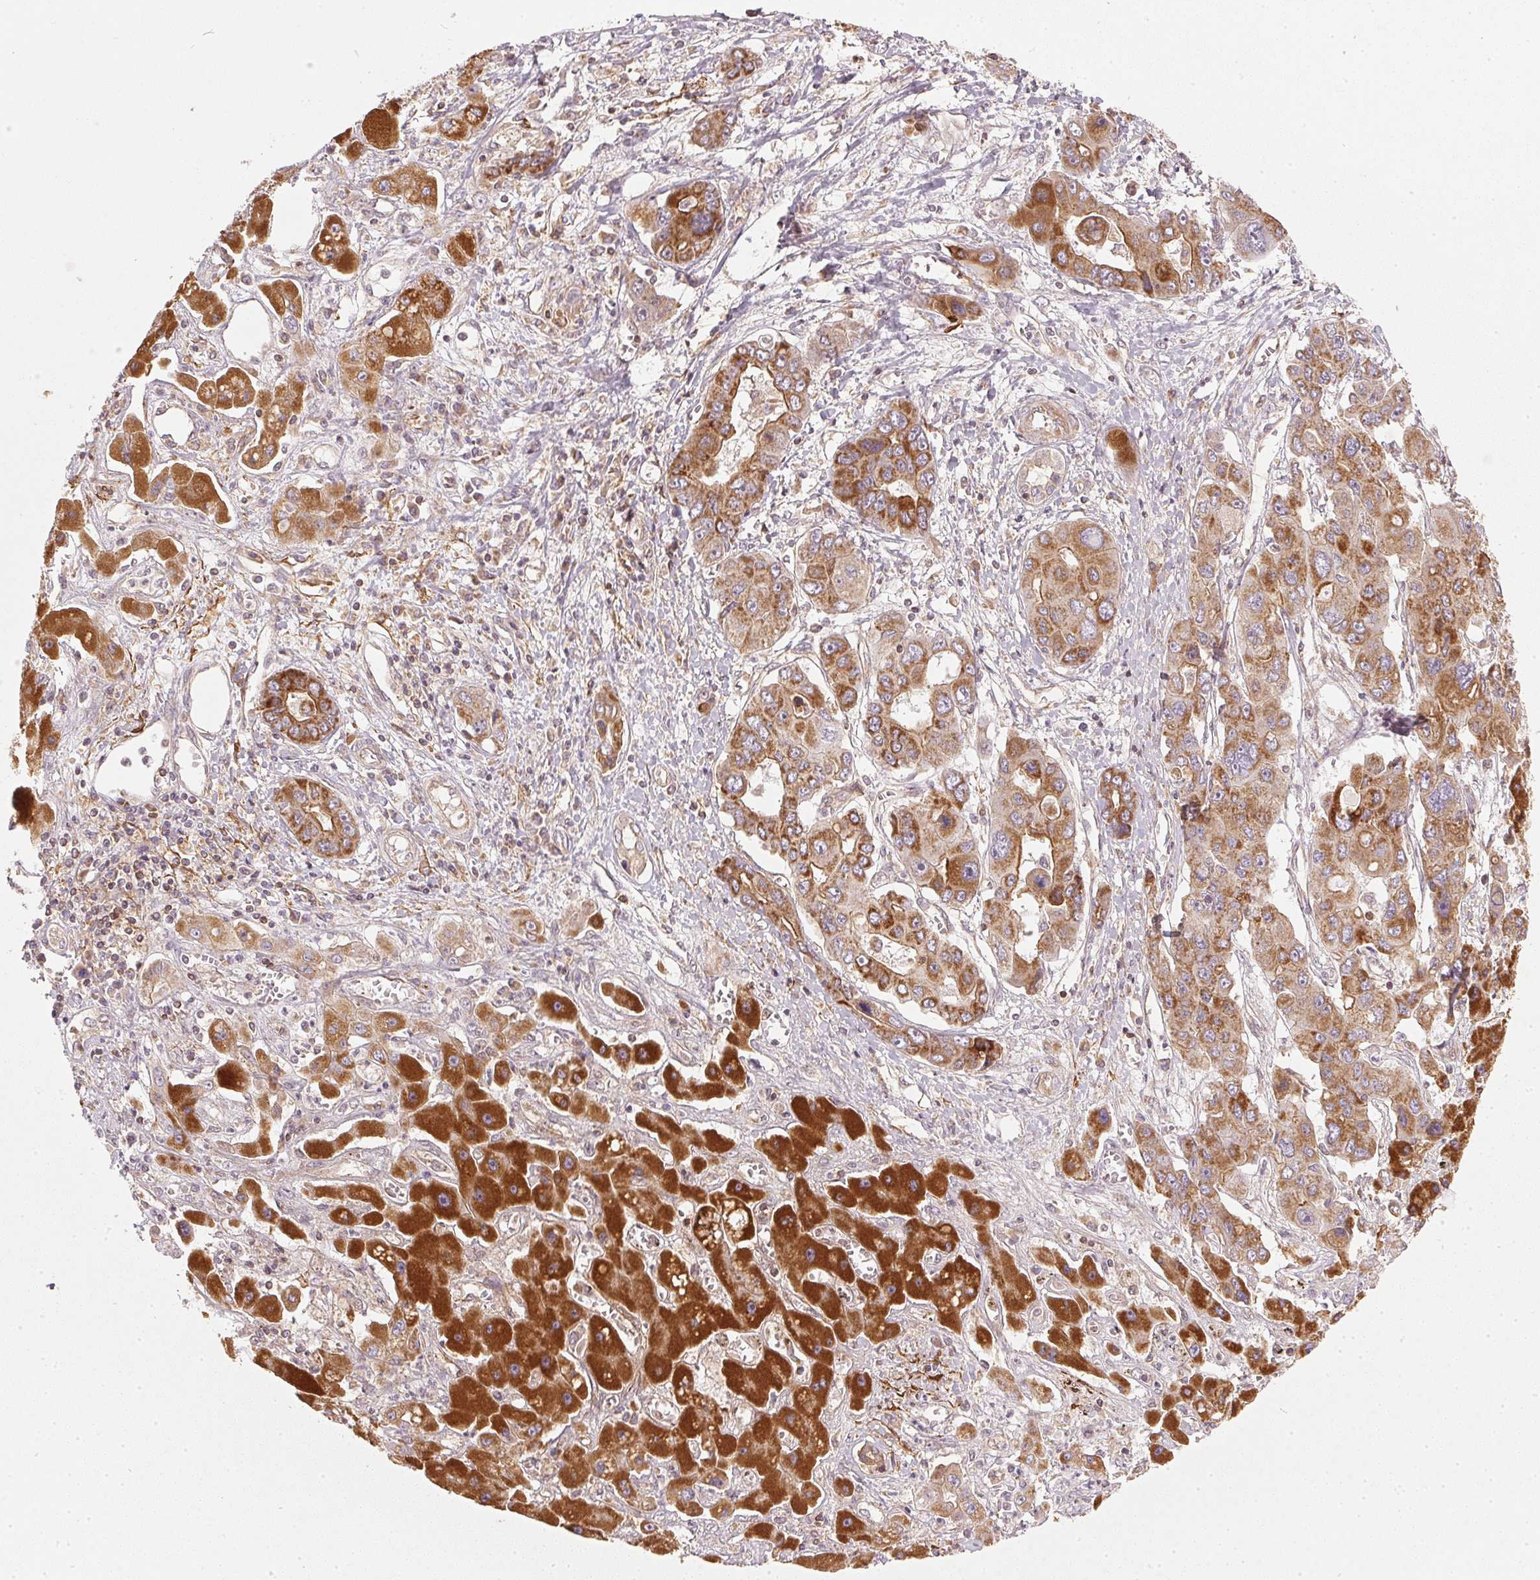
{"staining": {"intensity": "strong", "quantity": ">75%", "location": "cytoplasmic/membranous"}, "tissue": "liver cancer", "cell_type": "Tumor cells", "image_type": "cancer", "snomed": [{"axis": "morphology", "description": "Cholangiocarcinoma"}, {"axis": "topography", "description": "Liver"}], "caption": "Strong cytoplasmic/membranous protein staining is appreciated in approximately >75% of tumor cells in liver cholangiocarcinoma.", "gene": "NADK2", "patient": {"sex": "male", "age": 67}}